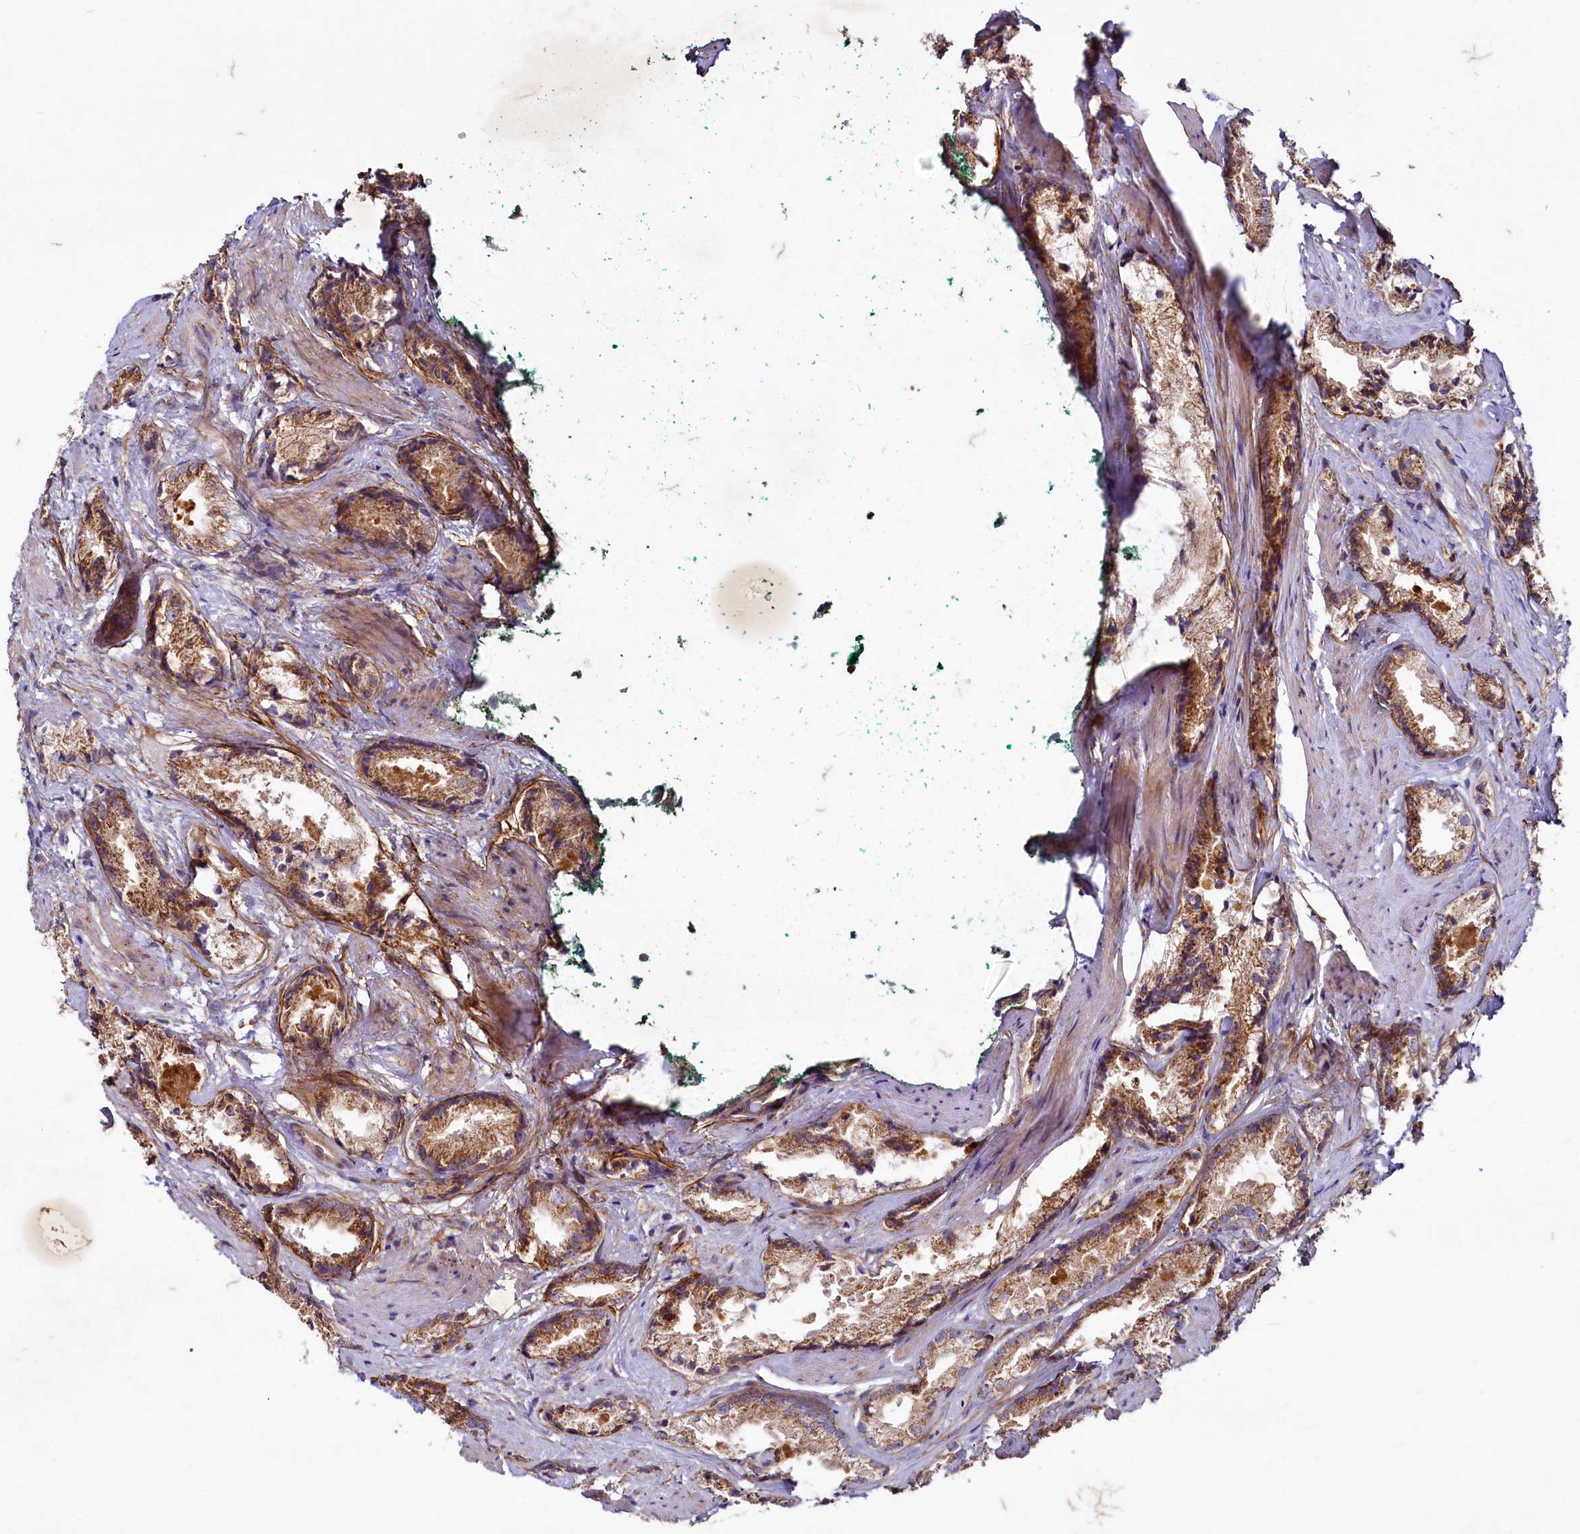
{"staining": {"intensity": "strong", "quantity": ">75%", "location": "cytoplasmic/membranous"}, "tissue": "prostate cancer", "cell_type": "Tumor cells", "image_type": "cancer", "snomed": [{"axis": "morphology", "description": "Adenocarcinoma, High grade"}, {"axis": "topography", "description": "Prostate"}], "caption": "Protein analysis of prostate cancer tissue reveals strong cytoplasmic/membranous staining in approximately >75% of tumor cells. Using DAB (3,3'-diaminobenzidine) (brown) and hematoxylin (blue) stains, captured at high magnification using brightfield microscopy.", "gene": "ADCY2", "patient": {"sex": "male", "age": 66}}